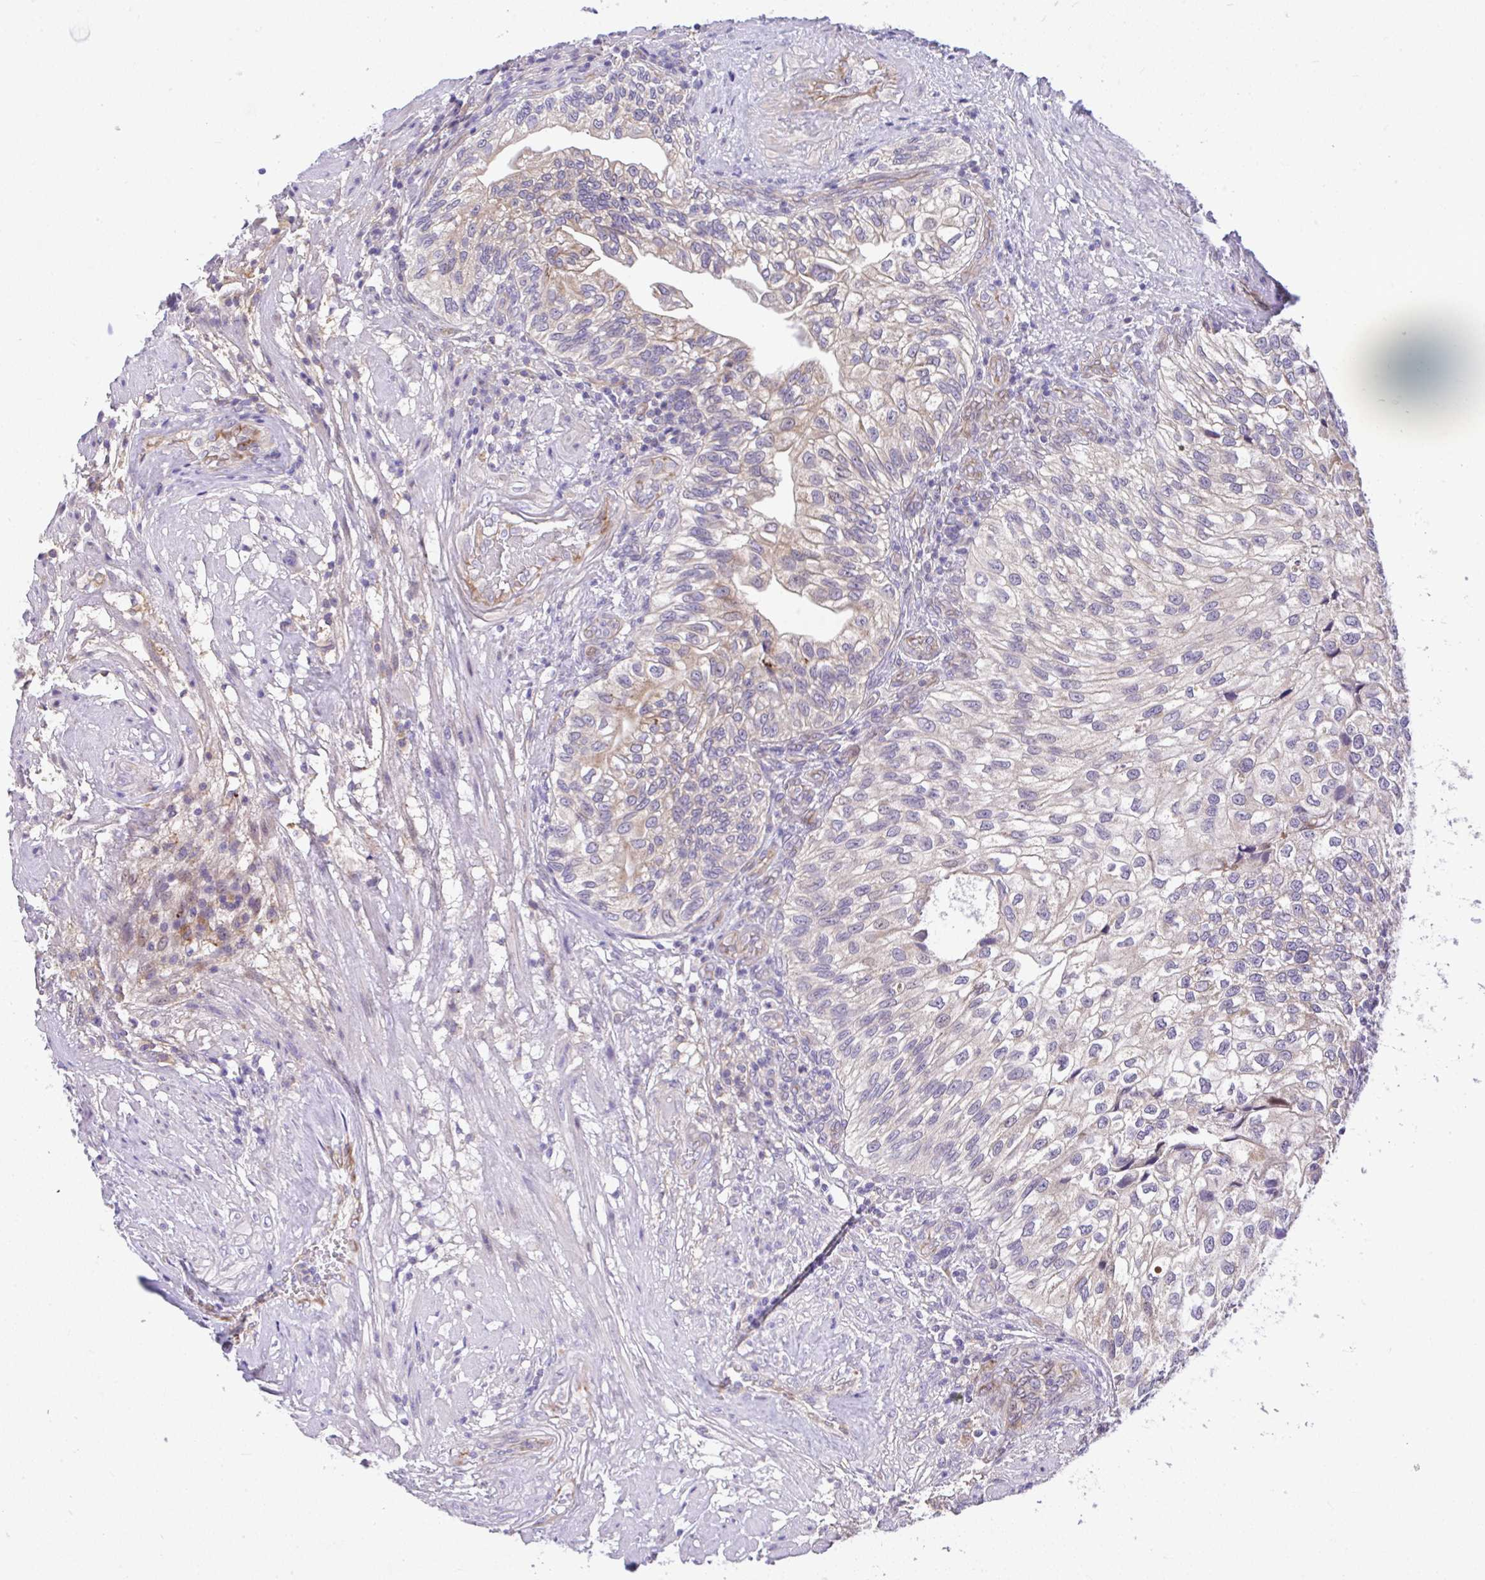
{"staining": {"intensity": "moderate", "quantity": "<25%", "location": "cytoplasmic/membranous"}, "tissue": "urothelial cancer", "cell_type": "Tumor cells", "image_type": "cancer", "snomed": [{"axis": "morphology", "description": "Urothelial carcinoma, NOS"}, {"axis": "topography", "description": "Urinary bladder"}], "caption": "Moderate cytoplasmic/membranous staining for a protein is seen in approximately <25% of tumor cells of urothelial cancer using IHC.", "gene": "CHIA", "patient": {"sex": "male", "age": 87}}